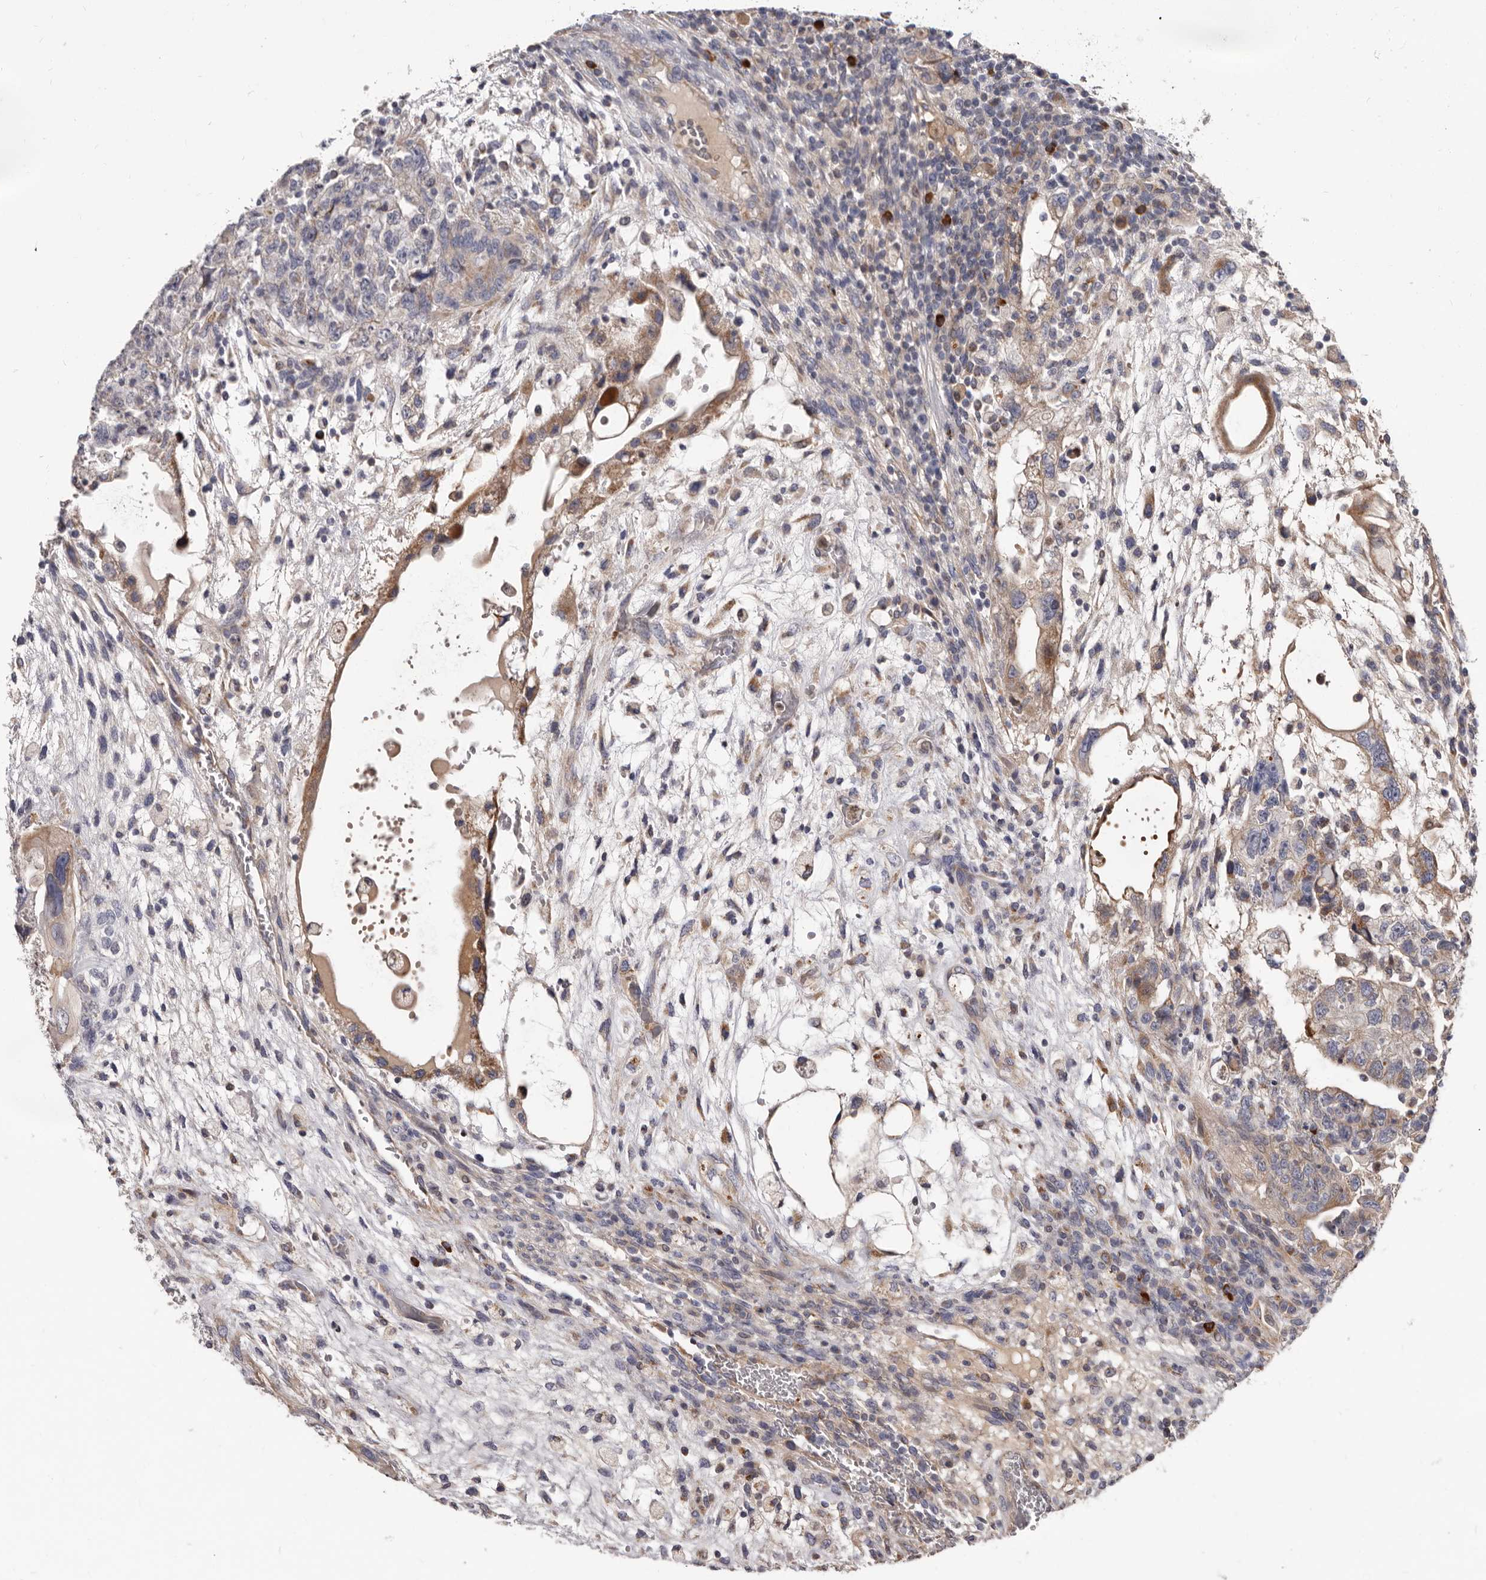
{"staining": {"intensity": "moderate", "quantity": "<25%", "location": "cytoplasmic/membranous"}, "tissue": "testis cancer", "cell_type": "Tumor cells", "image_type": "cancer", "snomed": [{"axis": "morphology", "description": "Carcinoma, Embryonal, NOS"}, {"axis": "topography", "description": "Testis"}], "caption": "Protein staining displays moderate cytoplasmic/membranous expression in about <25% of tumor cells in testis embryonal carcinoma. The staining is performed using DAB brown chromogen to label protein expression. The nuclei are counter-stained blue using hematoxylin.", "gene": "ASIC5", "patient": {"sex": "male", "age": 36}}